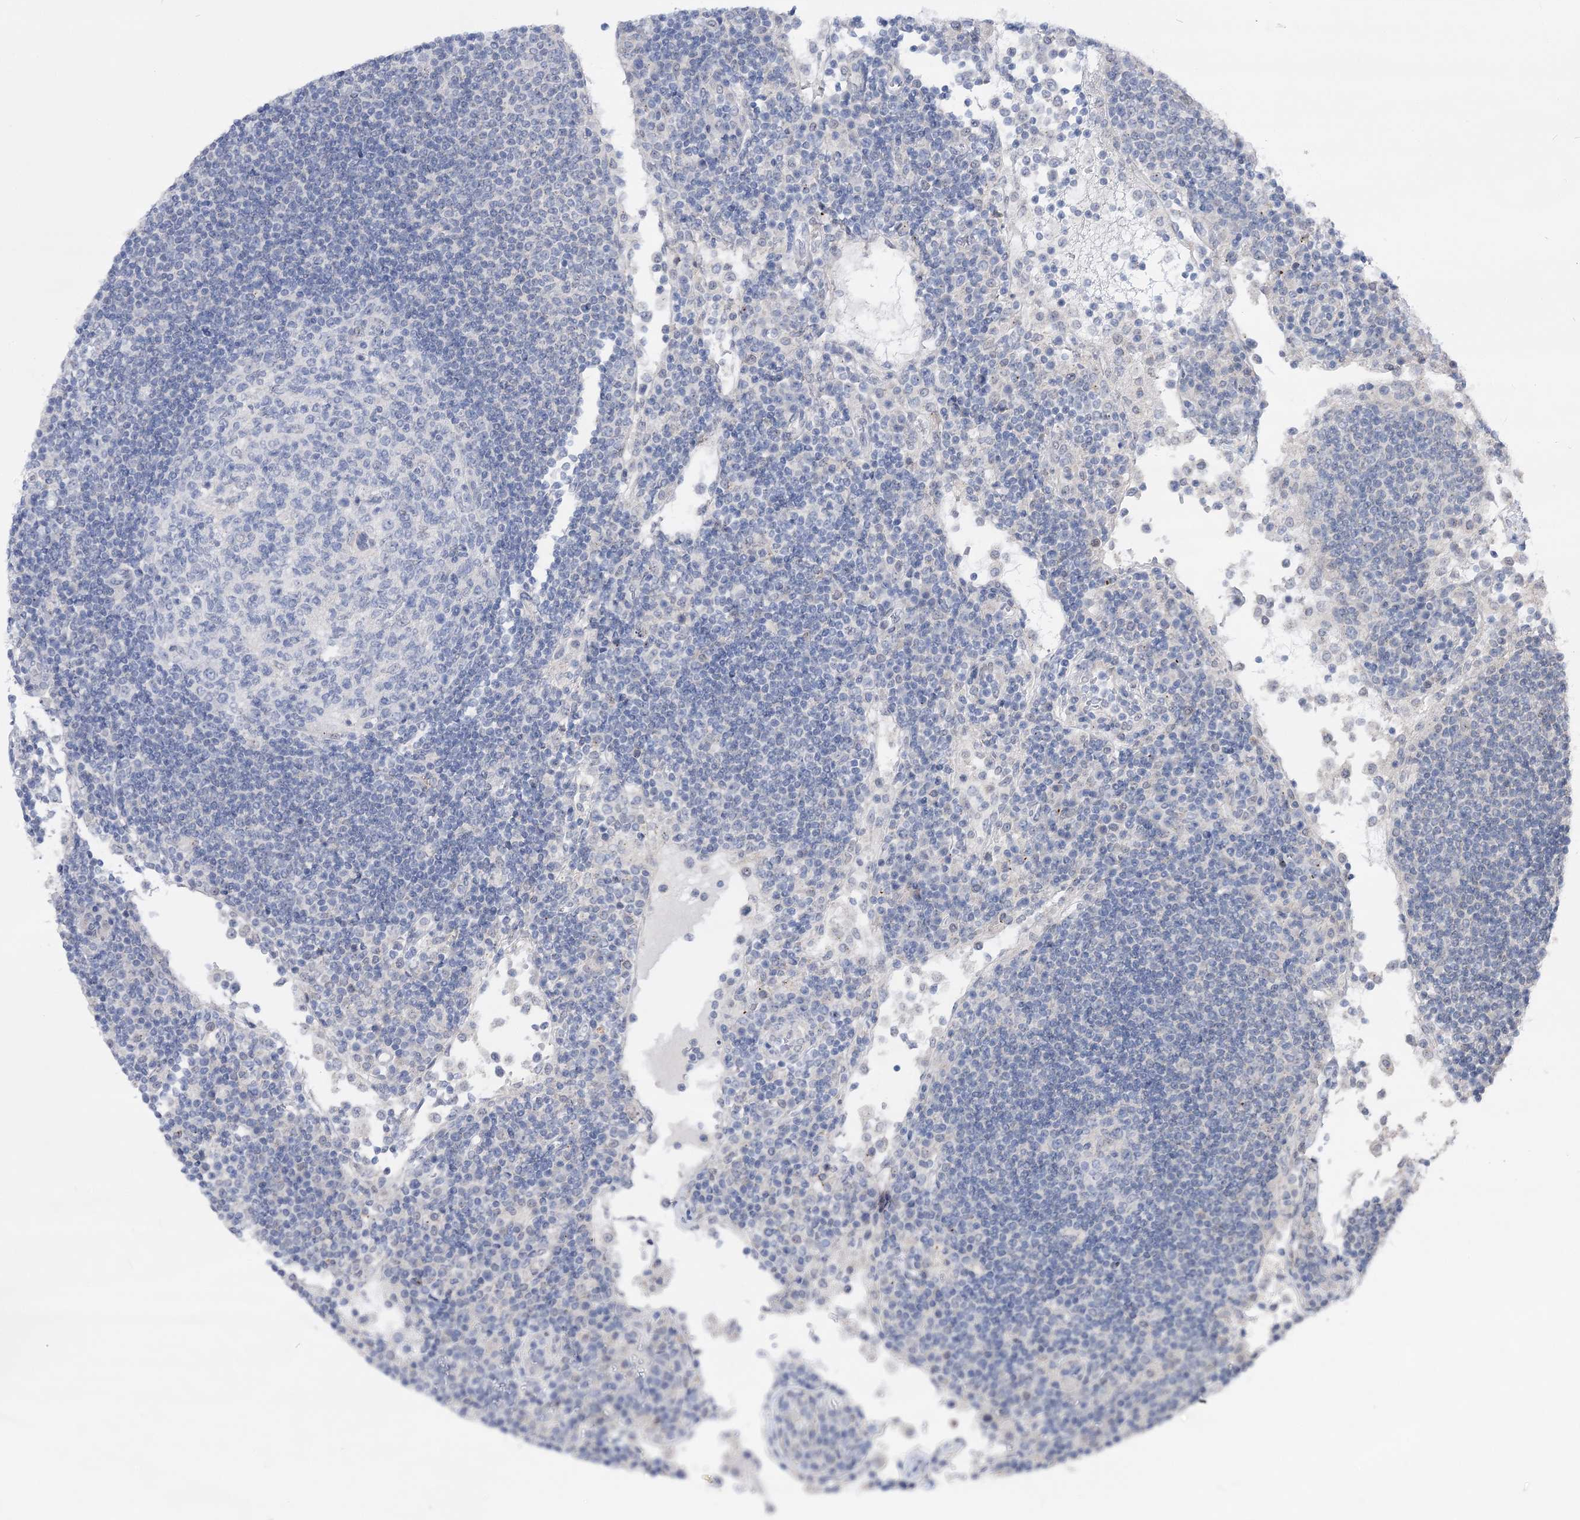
{"staining": {"intensity": "negative", "quantity": "none", "location": "none"}, "tissue": "lymph node", "cell_type": "Germinal center cells", "image_type": "normal", "snomed": [{"axis": "morphology", "description": "Normal tissue, NOS"}, {"axis": "topography", "description": "Lymph node"}], "caption": "High power microscopy micrograph of an immunohistochemistry (IHC) photomicrograph of normal lymph node, revealing no significant positivity in germinal center cells.", "gene": "ATP10B", "patient": {"sex": "female", "age": 53}}